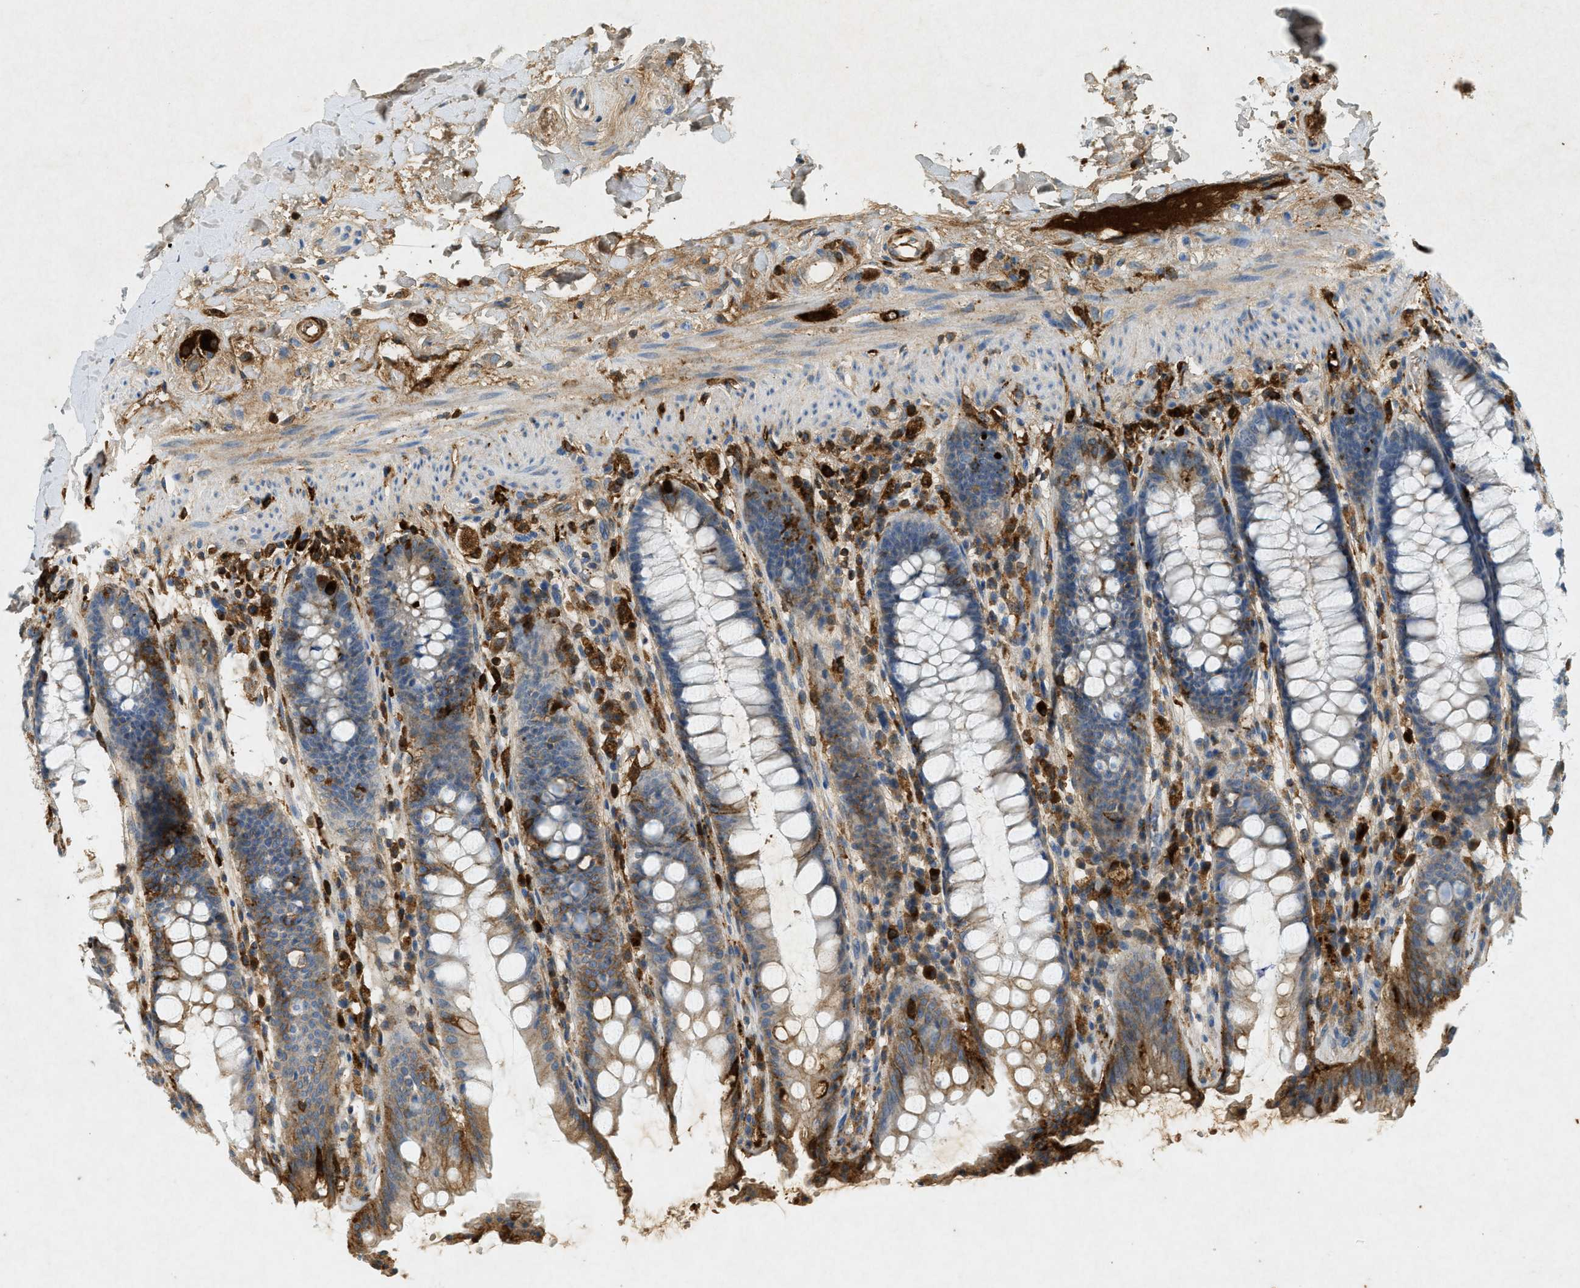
{"staining": {"intensity": "moderate", "quantity": "<25%", "location": "cytoplasmic/membranous"}, "tissue": "rectum", "cell_type": "Glandular cells", "image_type": "normal", "snomed": [{"axis": "morphology", "description": "Normal tissue, NOS"}, {"axis": "topography", "description": "Rectum"}], "caption": "This is a photomicrograph of IHC staining of benign rectum, which shows moderate positivity in the cytoplasmic/membranous of glandular cells.", "gene": "F2", "patient": {"sex": "female", "age": 46}}